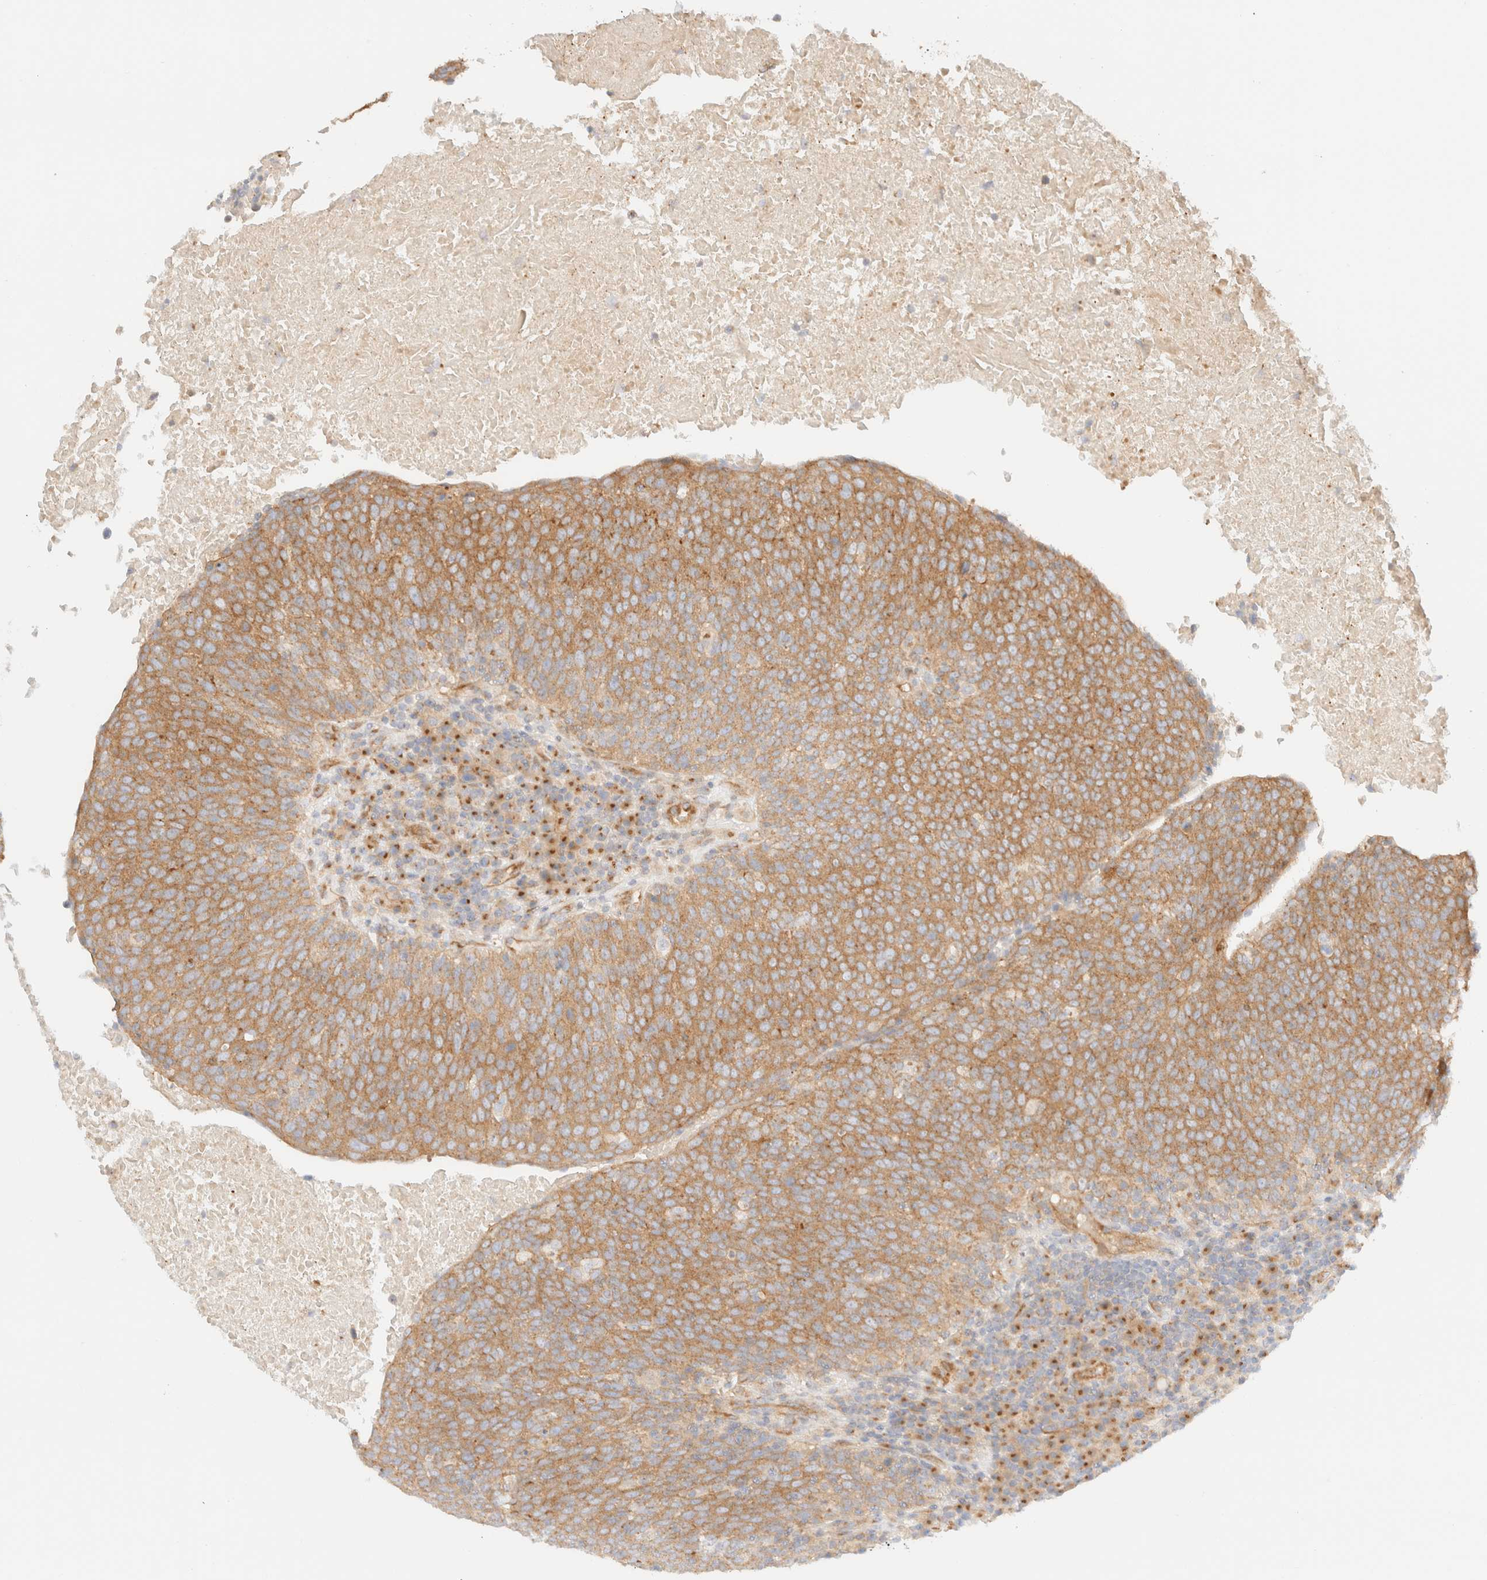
{"staining": {"intensity": "moderate", "quantity": ">75%", "location": "cytoplasmic/membranous"}, "tissue": "head and neck cancer", "cell_type": "Tumor cells", "image_type": "cancer", "snomed": [{"axis": "morphology", "description": "Squamous cell carcinoma, NOS"}, {"axis": "morphology", "description": "Squamous cell carcinoma, metastatic, NOS"}, {"axis": "topography", "description": "Lymph node"}, {"axis": "topography", "description": "Head-Neck"}], "caption": "Immunohistochemical staining of human head and neck squamous cell carcinoma reveals medium levels of moderate cytoplasmic/membranous protein expression in approximately >75% of tumor cells.", "gene": "MYO10", "patient": {"sex": "male", "age": 62}}